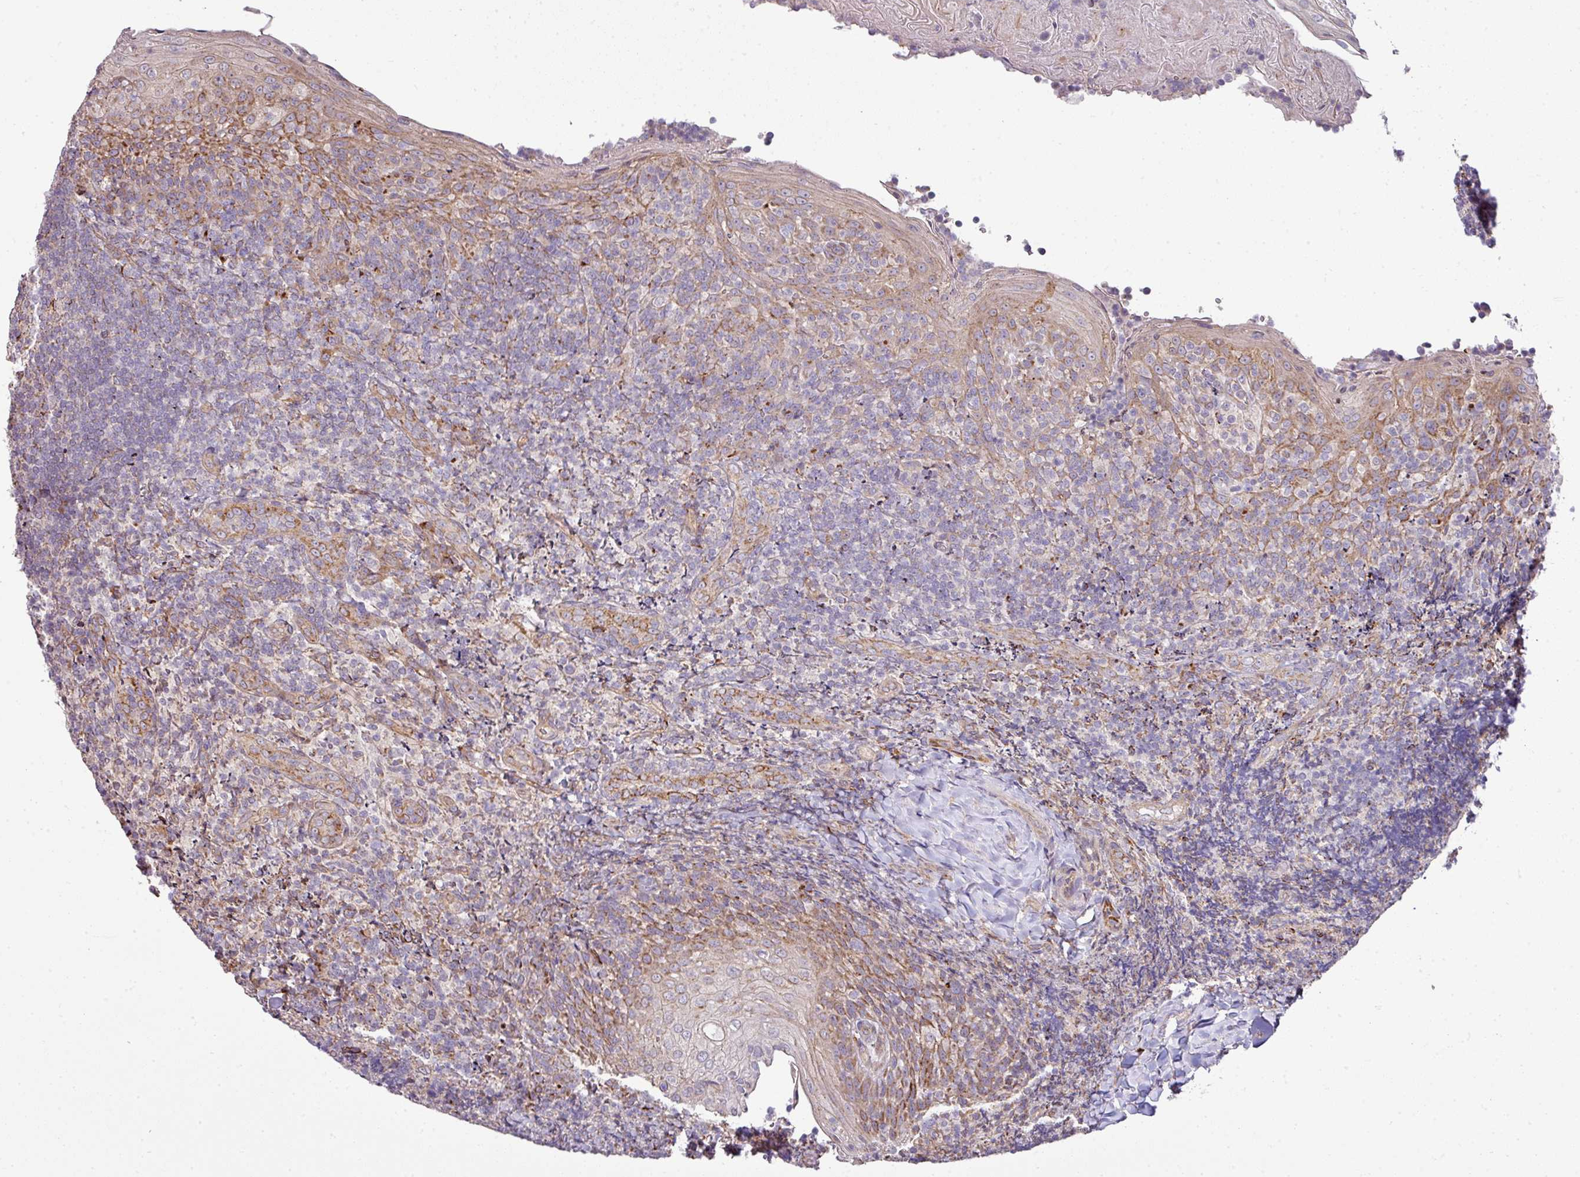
{"staining": {"intensity": "moderate", "quantity": "25%-75%", "location": "cytoplasmic/membranous"}, "tissue": "tonsil", "cell_type": "Germinal center cells", "image_type": "normal", "snomed": [{"axis": "morphology", "description": "Normal tissue, NOS"}, {"axis": "topography", "description": "Tonsil"}], "caption": "Benign tonsil demonstrates moderate cytoplasmic/membranous positivity in approximately 25%-75% of germinal center cells (Brightfield microscopy of DAB IHC at high magnification)..", "gene": "TIMMDC1", "patient": {"sex": "female", "age": 10}}